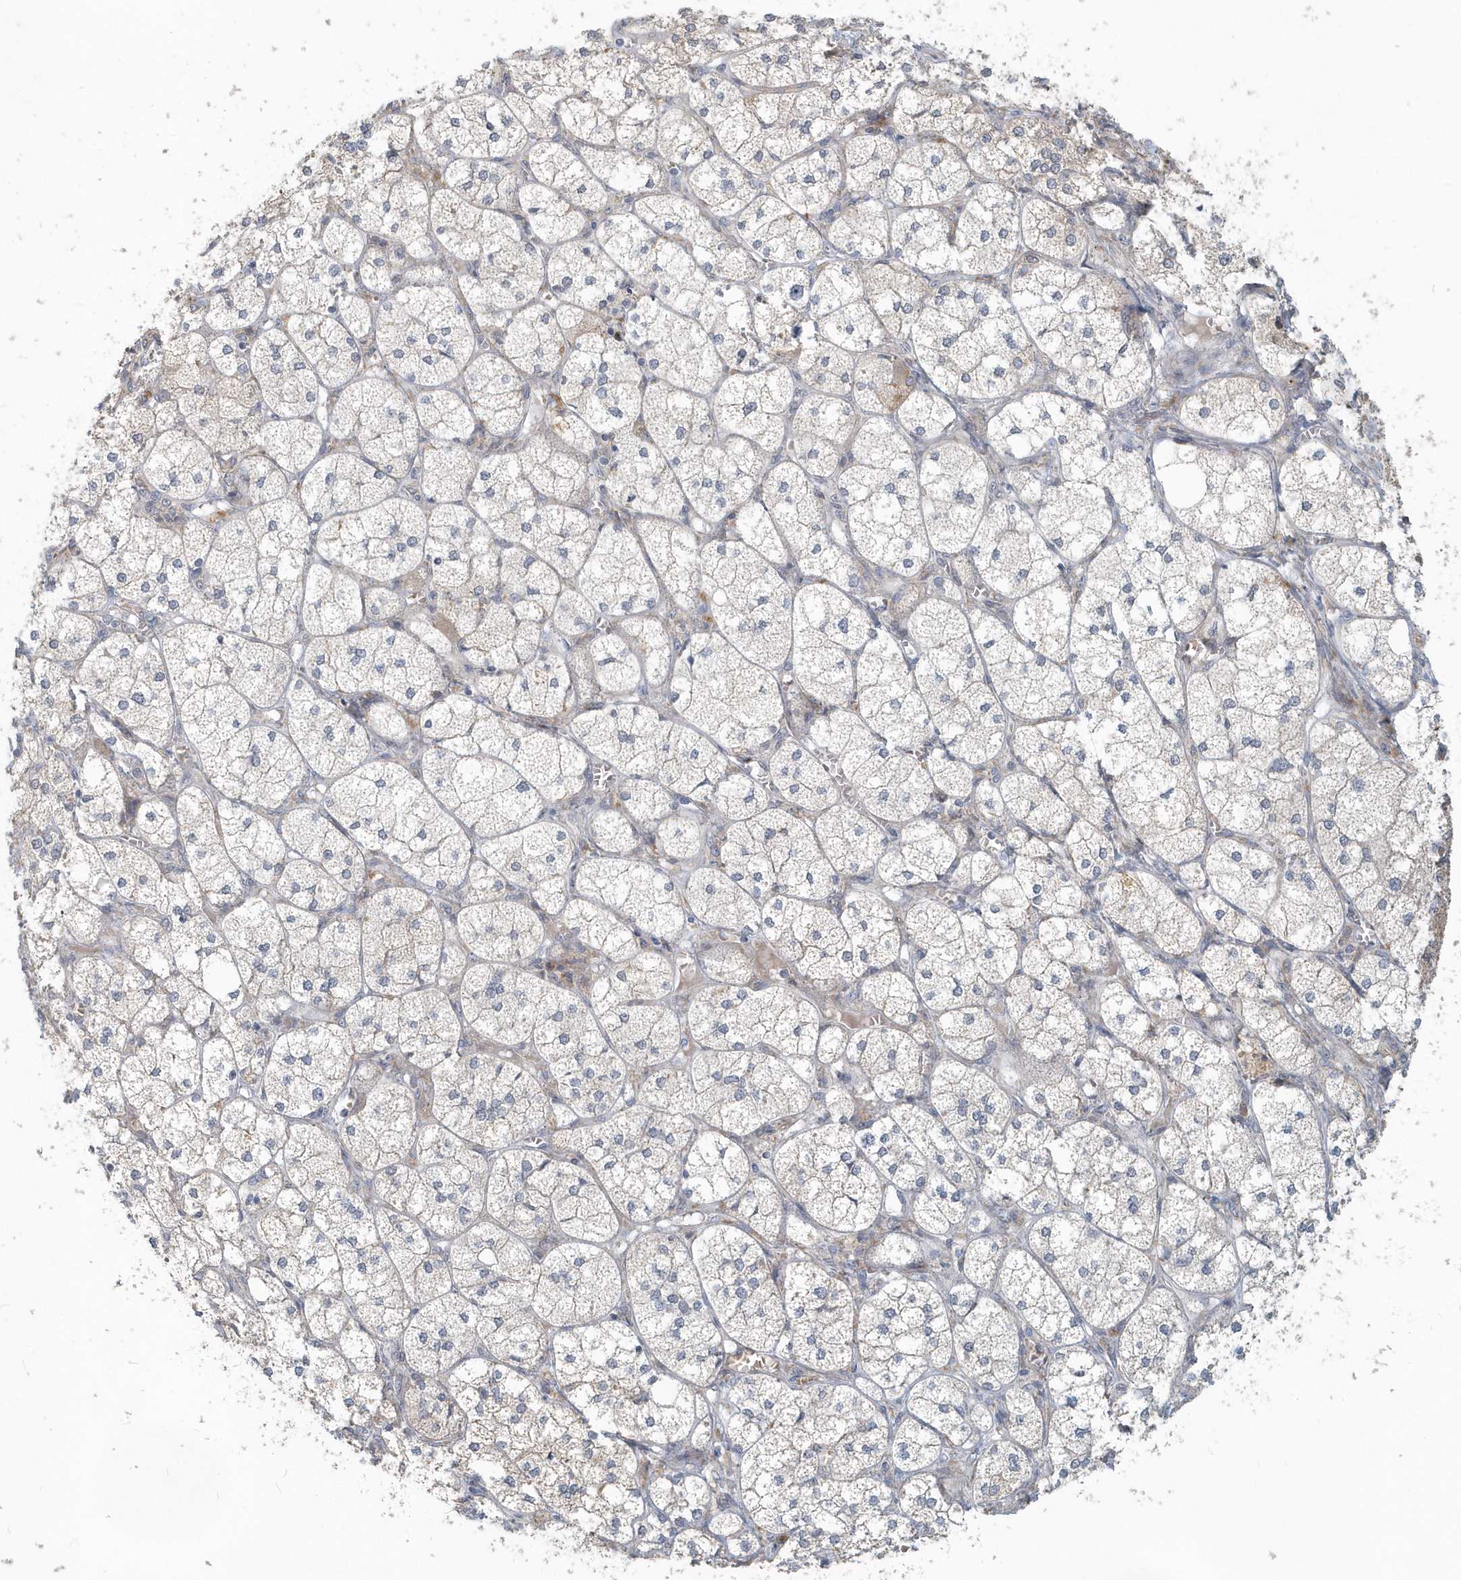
{"staining": {"intensity": "weak", "quantity": "25%-75%", "location": "cytoplasmic/membranous"}, "tissue": "adrenal gland", "cell_type": "Glandular cells", "image_type": "normal", "snomed": [{"axis": "morphology", "description": "Normal tissue, NOS"}, {"axis": "topography", "description": "Adrenal gland"}], "caption": "IHC (DAB (3,3'-diaminobenzidine)) staining of benign human adrenal gland exhibits weak cytoplasmic/membranous protein staining in approximately 25%-75% of glandular cells.", "gene": "NAPB", "patient": {"sex": "female", "age": 61}}